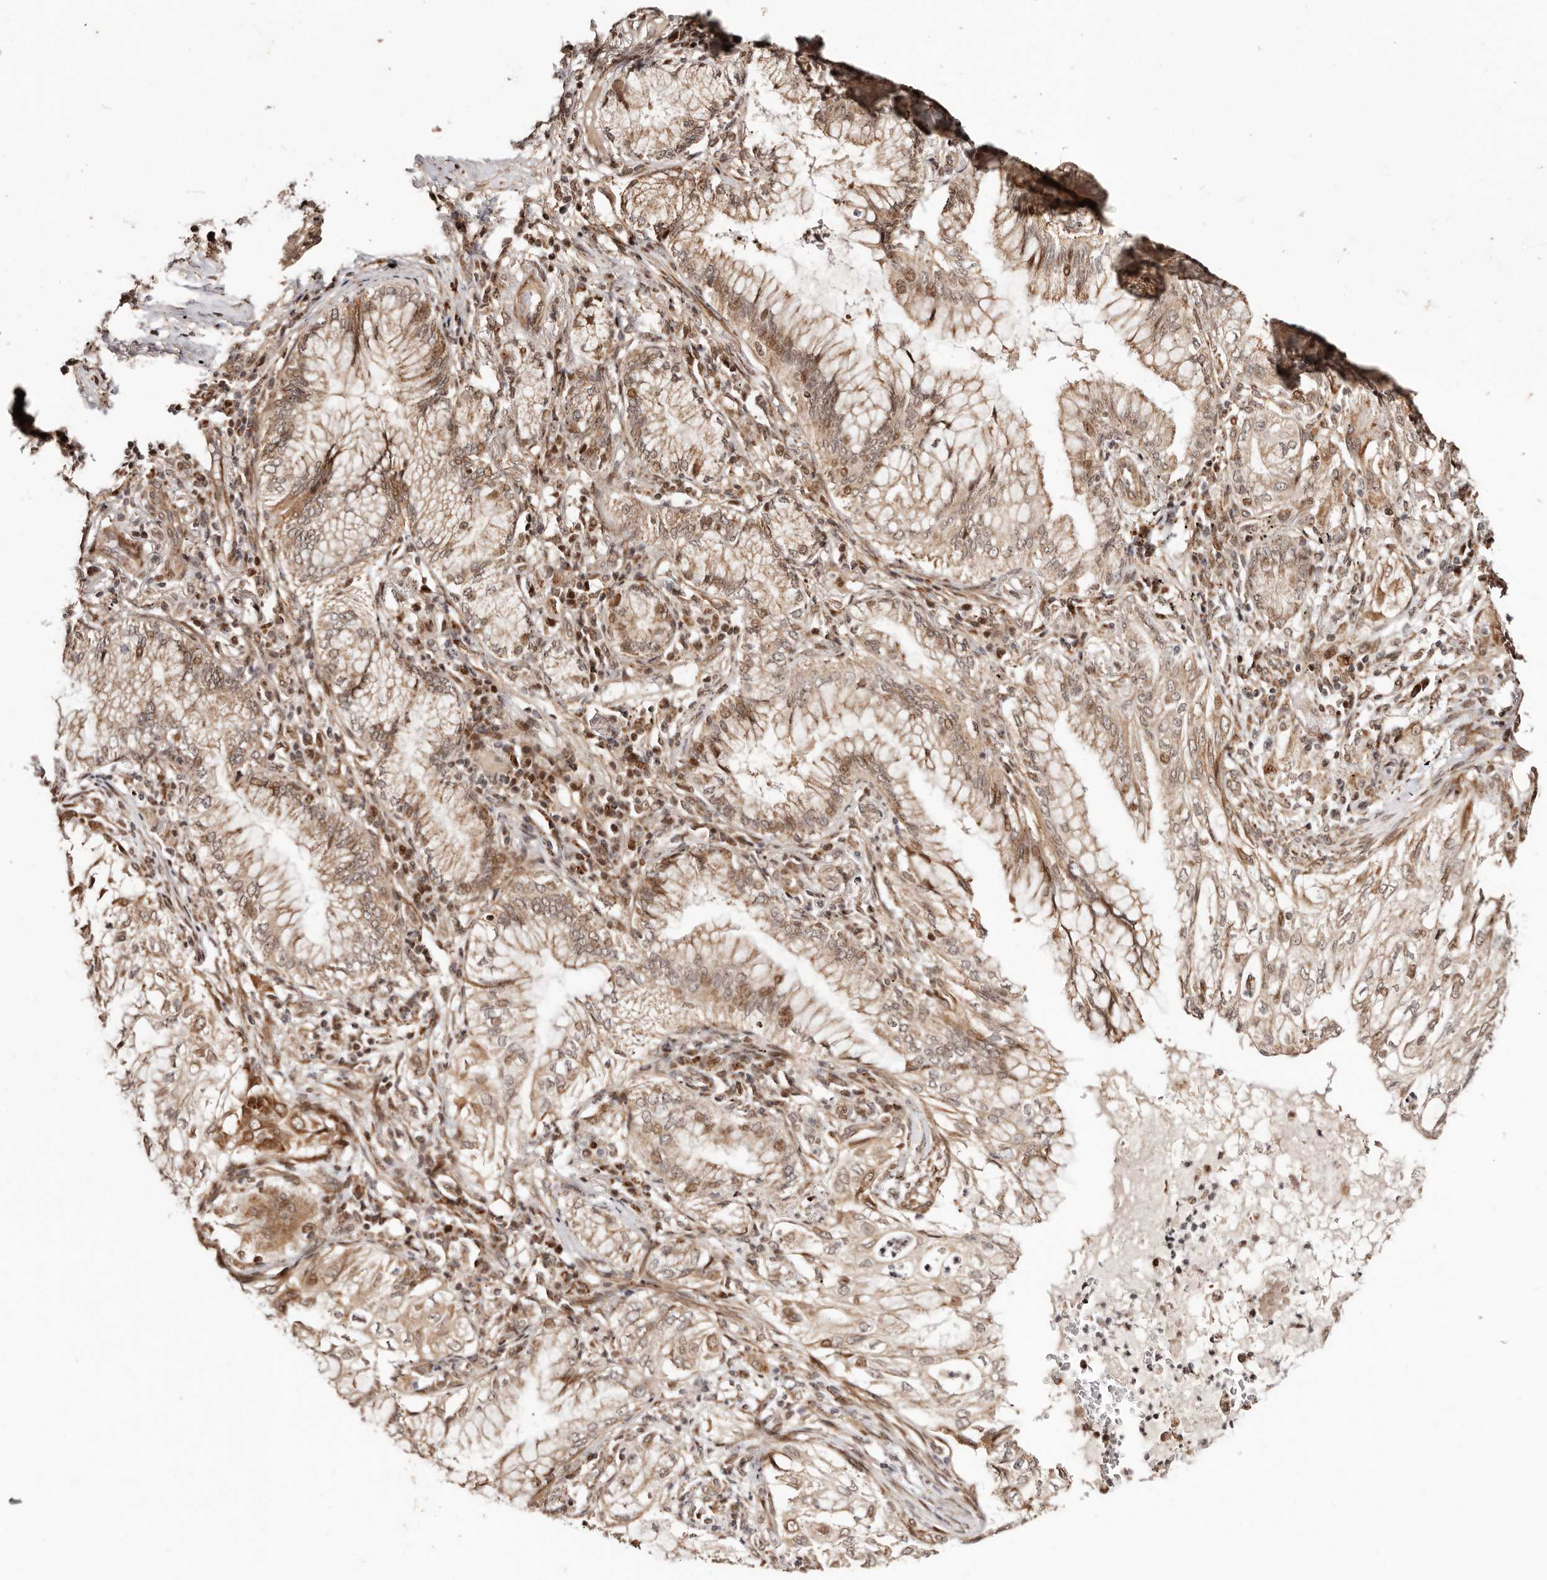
{"staining": {"intensity": "moderate", "quantity": ">75%", "location": "cytoplasmic/membranous,nuclear"}, "tissue": "lung cancer", "cell_type": "Tumor cells", "image_type": "cancer", "snomed": [{"axis": "morphology", "description": "Adenocarcinoma, NOS"}, {"axis": "topography", "description": "Lung"}], "caption": "IHC histopathology image of lung cancer (adenocarcinoma) stained for a protein (brown), which displays medium levels of moderate cytoplasmic/membranous and nuclear expression in about >75% of tumor cells.", "gene": "HIVEP3", "patient": {"sex": "female", "age": 70}}